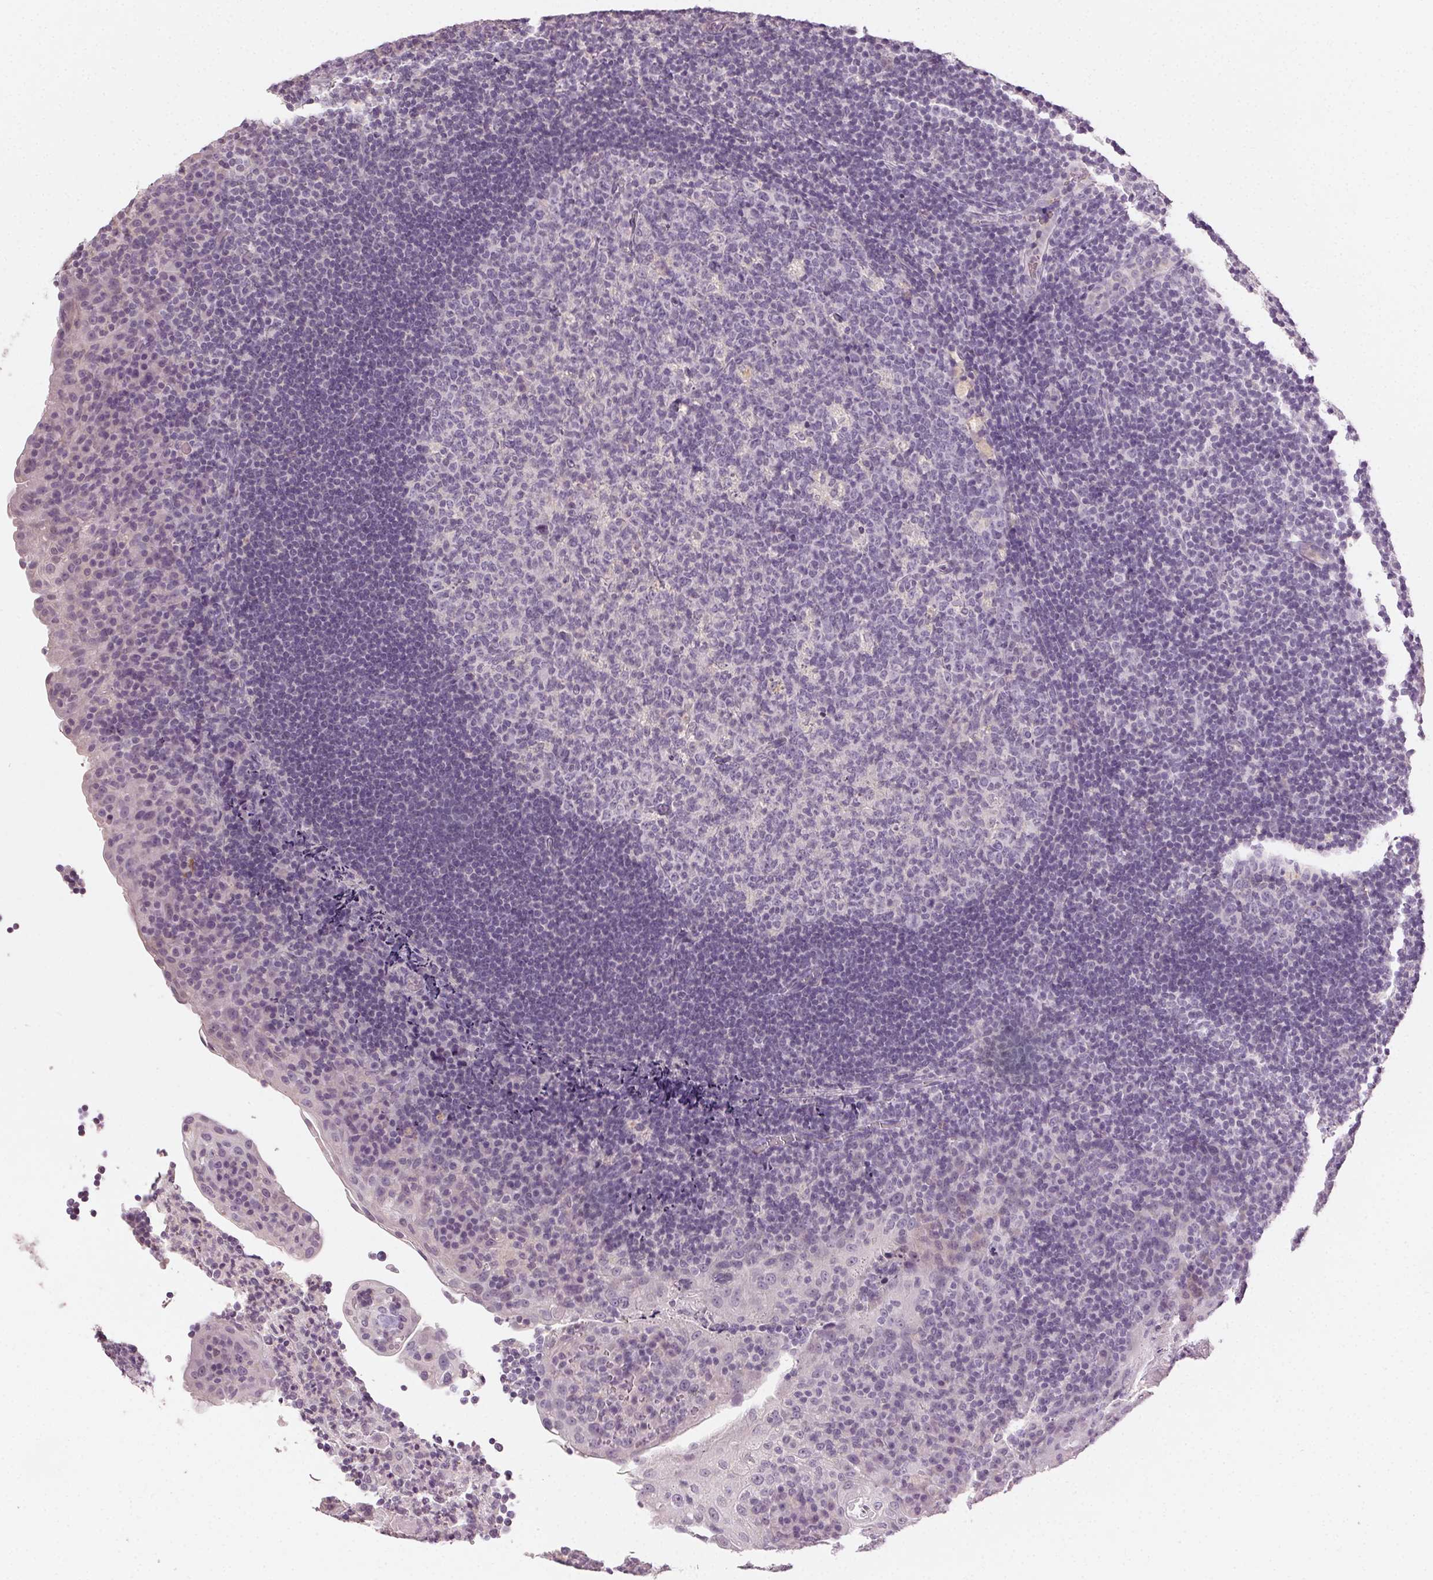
{"staining": {"intensity": "negative", "quantity": "none", "location": "none"}, "tissue": "tonsil", "cell_type": "Germinal center cells", "image_type": "normal", "snomed": [{"axis": "morphology", "description": "Normal tissue, NOS"}, {"axis": "topography", "description": "Tonsil"}], "caption": "Tonsil stained for a protein using immunohistochemistry shows no expression germinal center cells.", "gene": "CLTRN", "patient": {"sex": "male", "age": 17}}